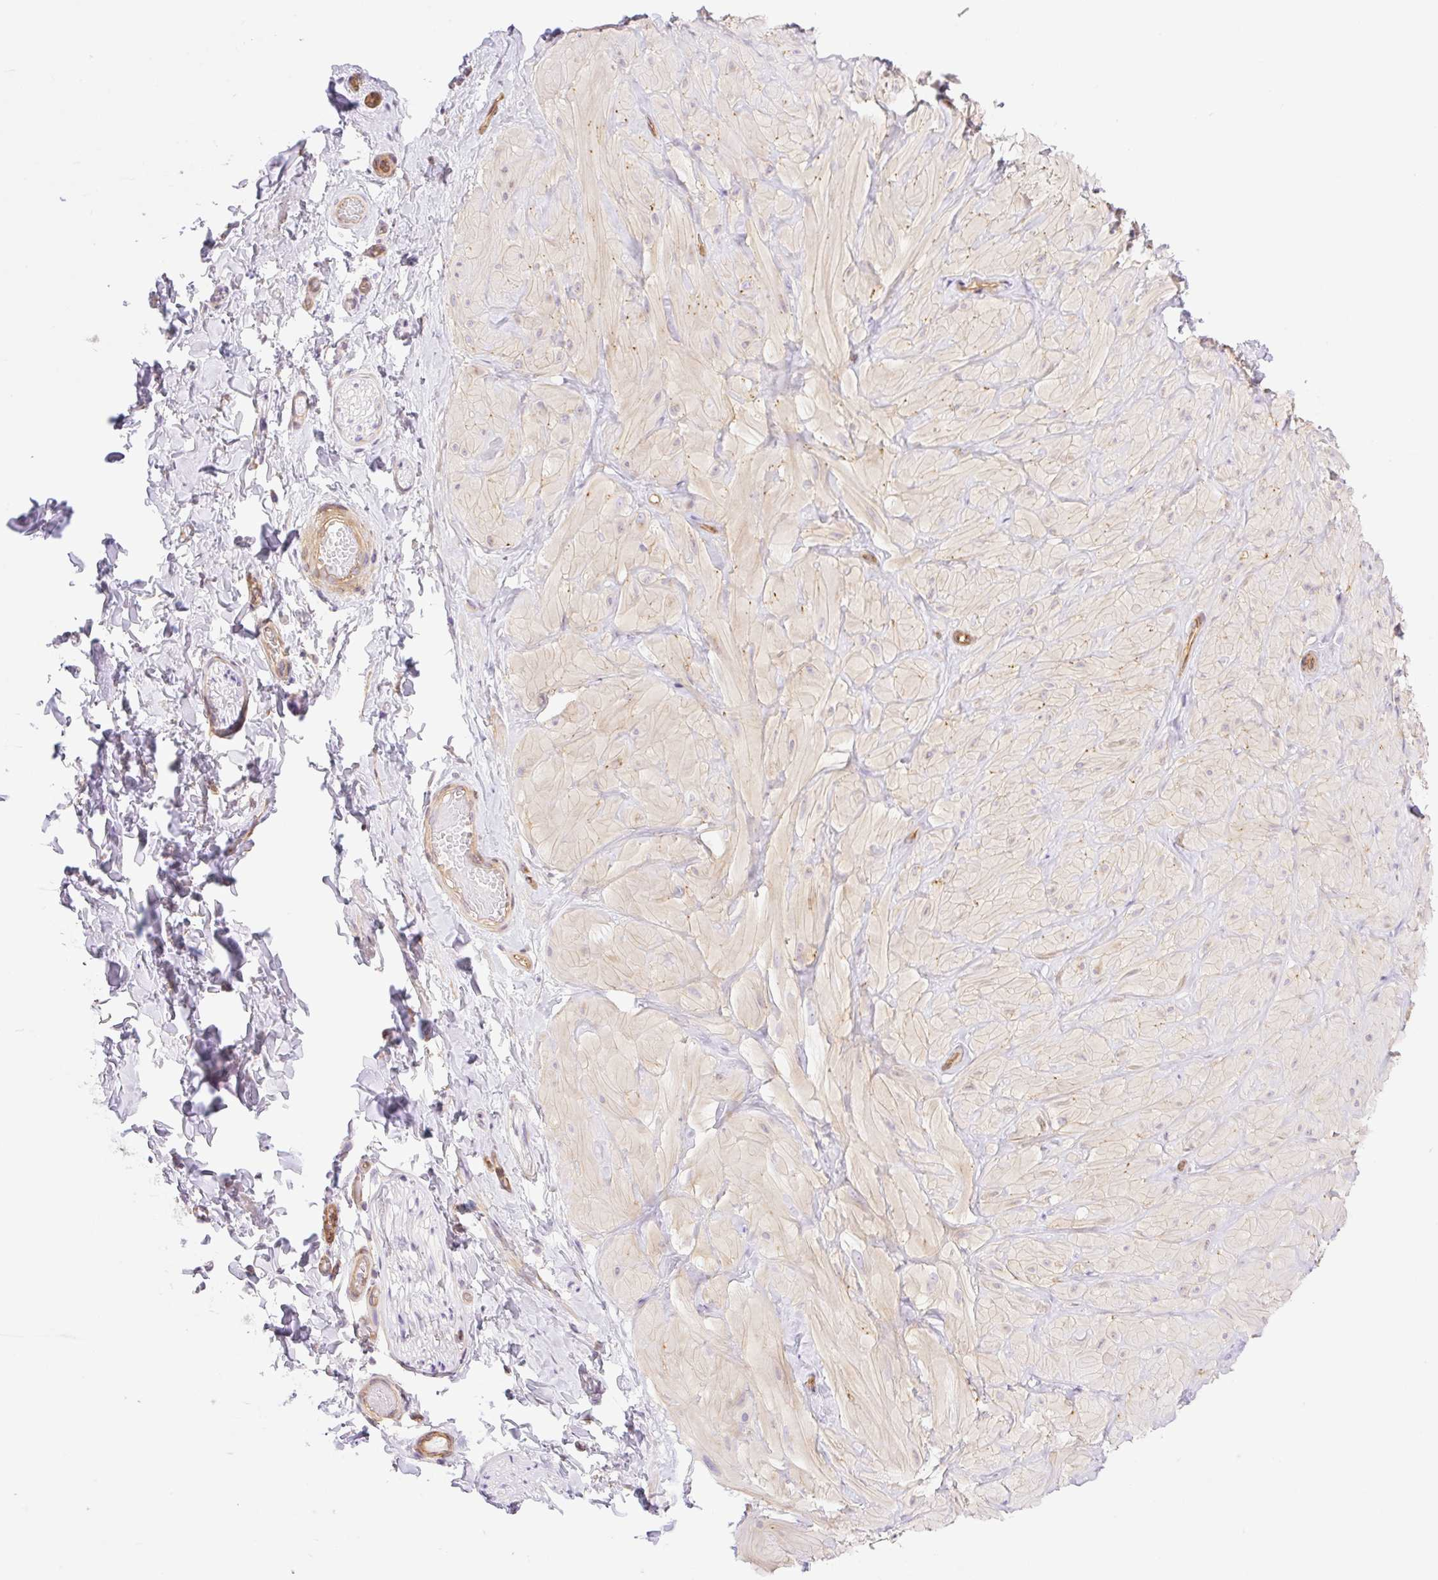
{"staining": {"intensity": "moderate", "quantity": ">75%", "location": "cytoplasmic/membranous"}, "tissue": "adipose tissue", "cell_type": "Adipocytes", "image_type": "normal", "snomed": [{"axis": "morphology", "description": "Normal tissue, NOS"}, {"axis": "topography", "description": "Soft tissue"}, {"axis": "topography", "description": "Adipose tissue"}, {"axis": "topography", "description": "Vascular tissue"}, {"axis": "topography", "description": "Peripheral nerve tissue"}], "caption": "A brown stain highlights moderate cytoplasmic/membranous positivity of a protein in adipocytes of normal adipose tissue. The staining was performed using DAB, with brown indicating positive protein expression. Nuclei are stained blue with hematoxylin.", "gene": "EHD1", "patient": {"sex": "male", "age": 29}}